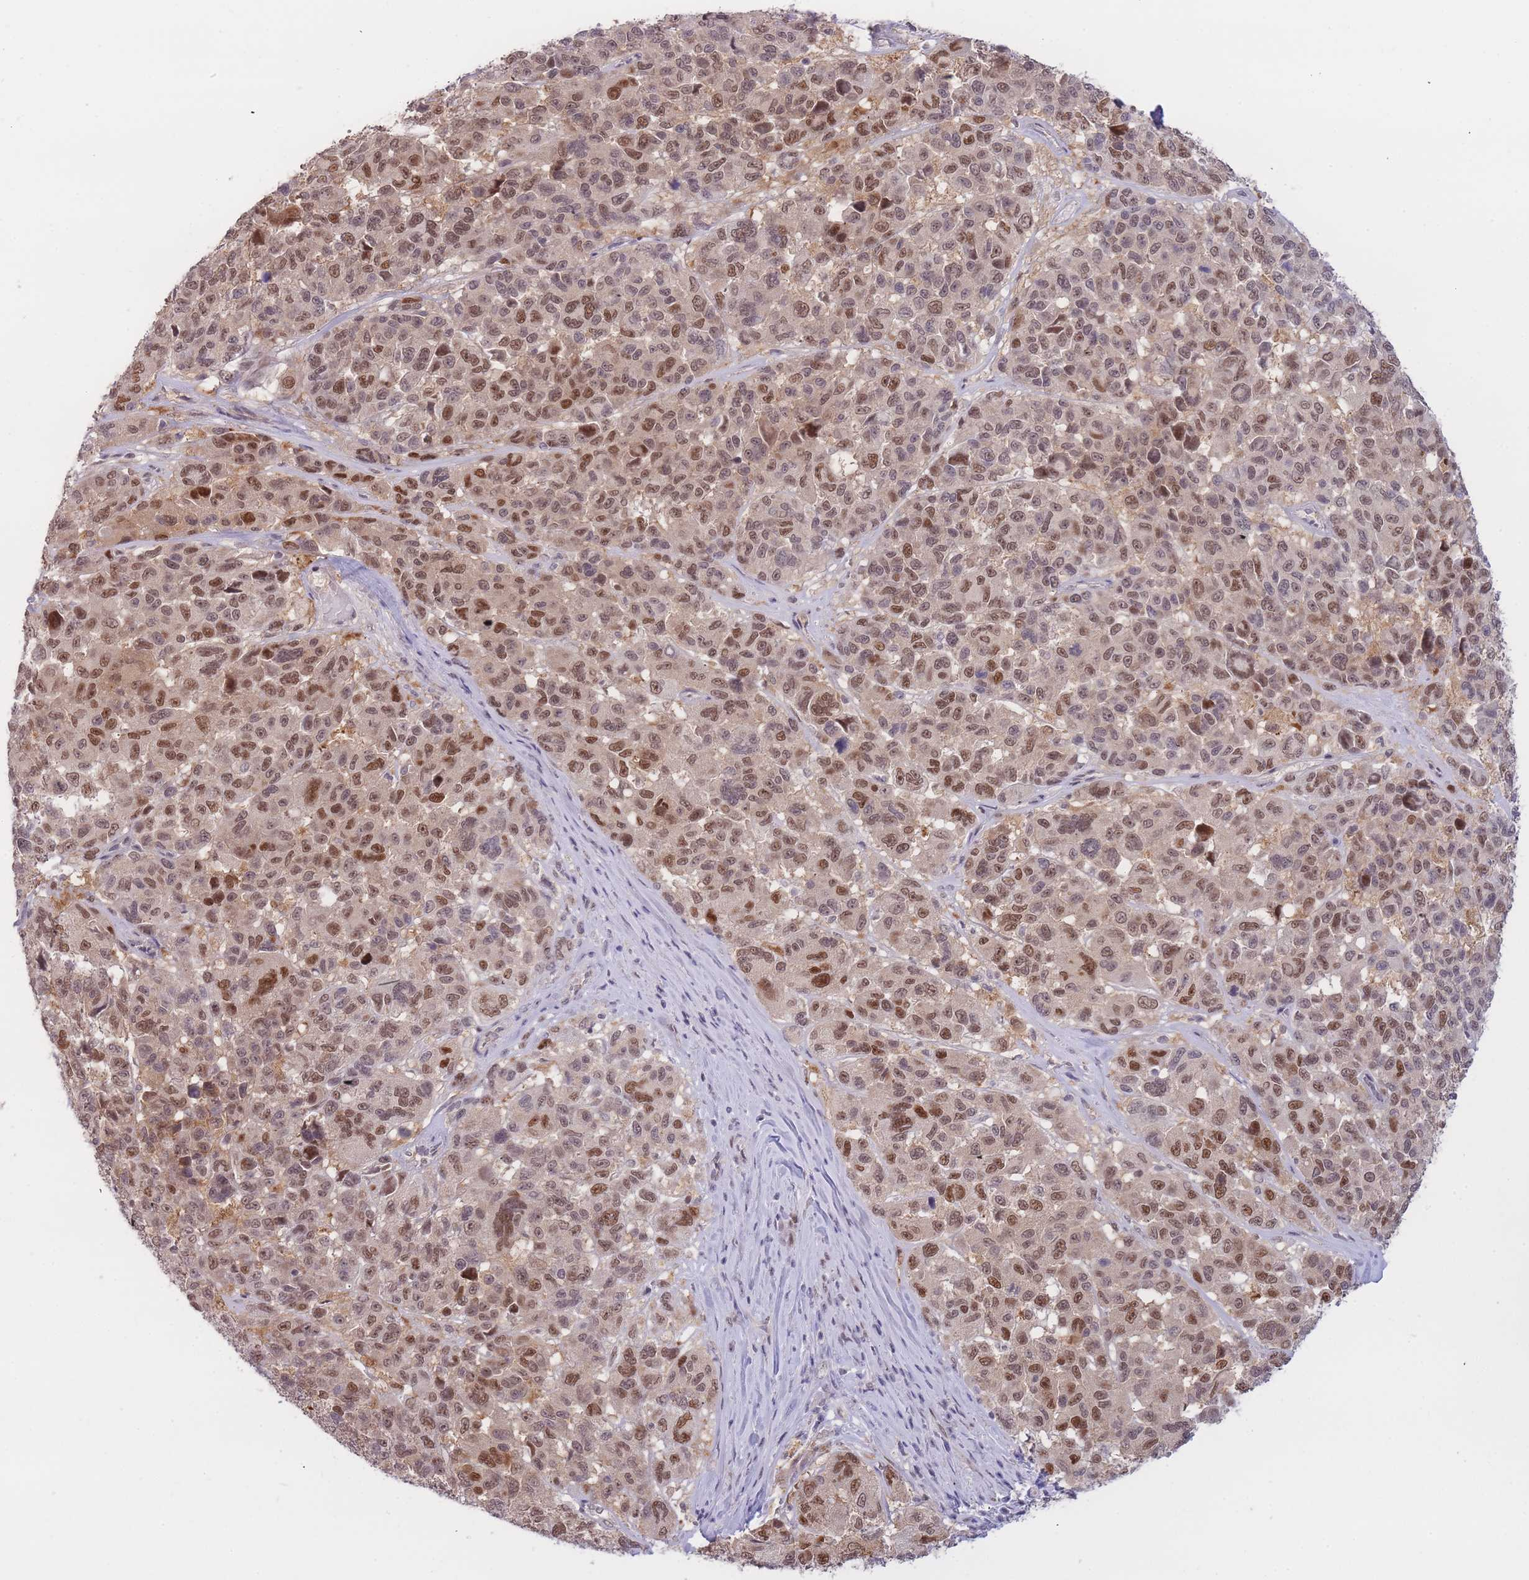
{"staining": {"intensity": "strong", "quantity": ">75%", "location": "nuclear"}, "tissue": "melanoma", "cell_type": "Tumor cells", "image_type": "cancer", "snomed": [{"axis": "morphology", "description": "Malignant melanoma, NOS"}, {"axis": "topography", "description": "Skin"}], "caption": "Strong nuclear positivity for a protein is seen in about >75% of tumor cells of malignant melanoma using immunohistochemistry (IHC).", "gene": "DEAF1", "patient": {"sex": "female", "age": 66}}